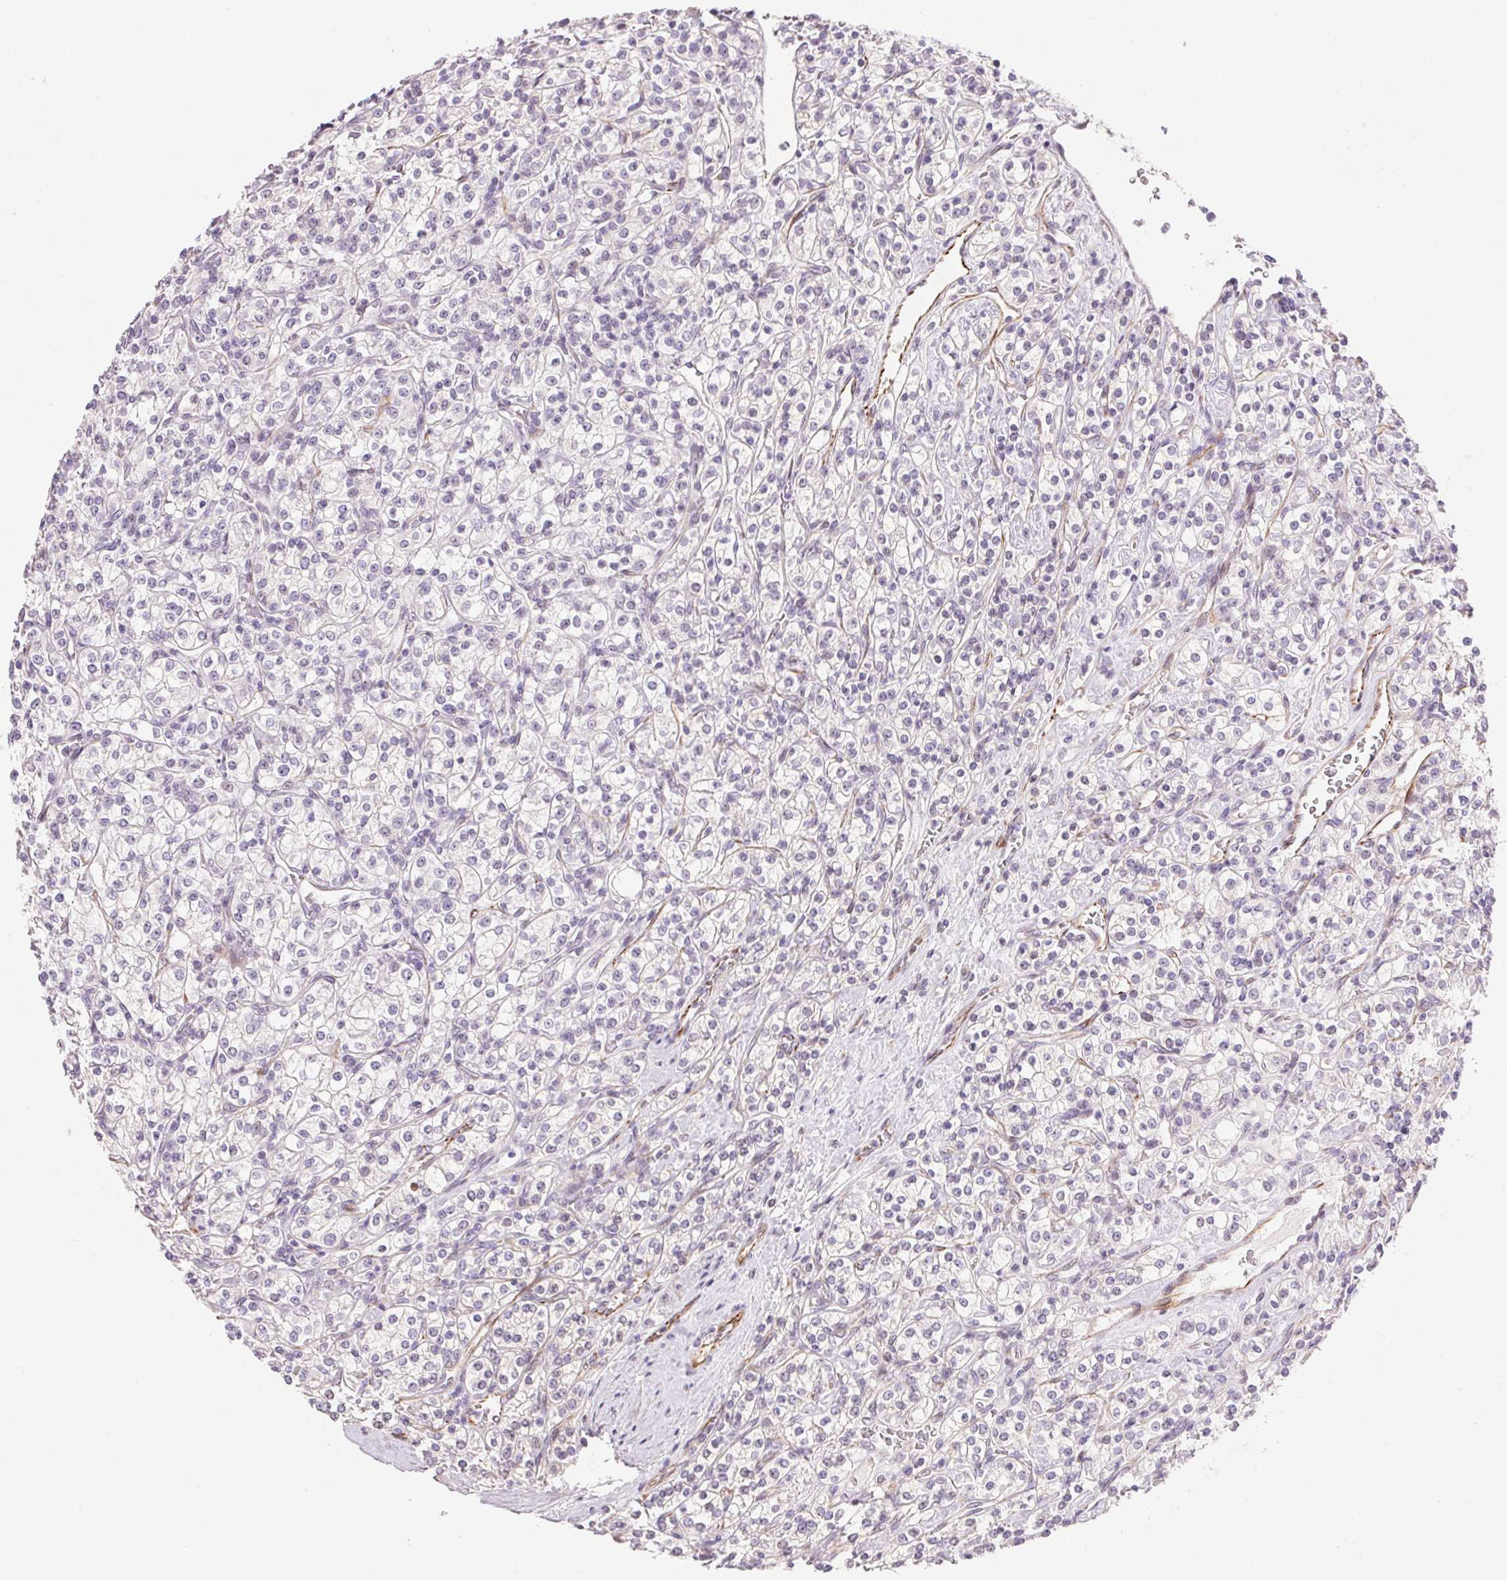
{"staining": {"intensity": "negative", "quantity": "none", "location": "none"}, "tissue": "renal cancer", "cell_type": "Tumor cells", "image_type": "cancer", "snomed": [{"axis": "morphology", "description": "Adenocarcinoma, NOS"}, {"axis": "topography", "description": "Kidney"}], "caption": "The photomicrograph demonstrates no significant staining in tumor cells of adenocarcinoma (renal).", "gene": "GYG2", "patient": {"sex": "male", "age": 77}}